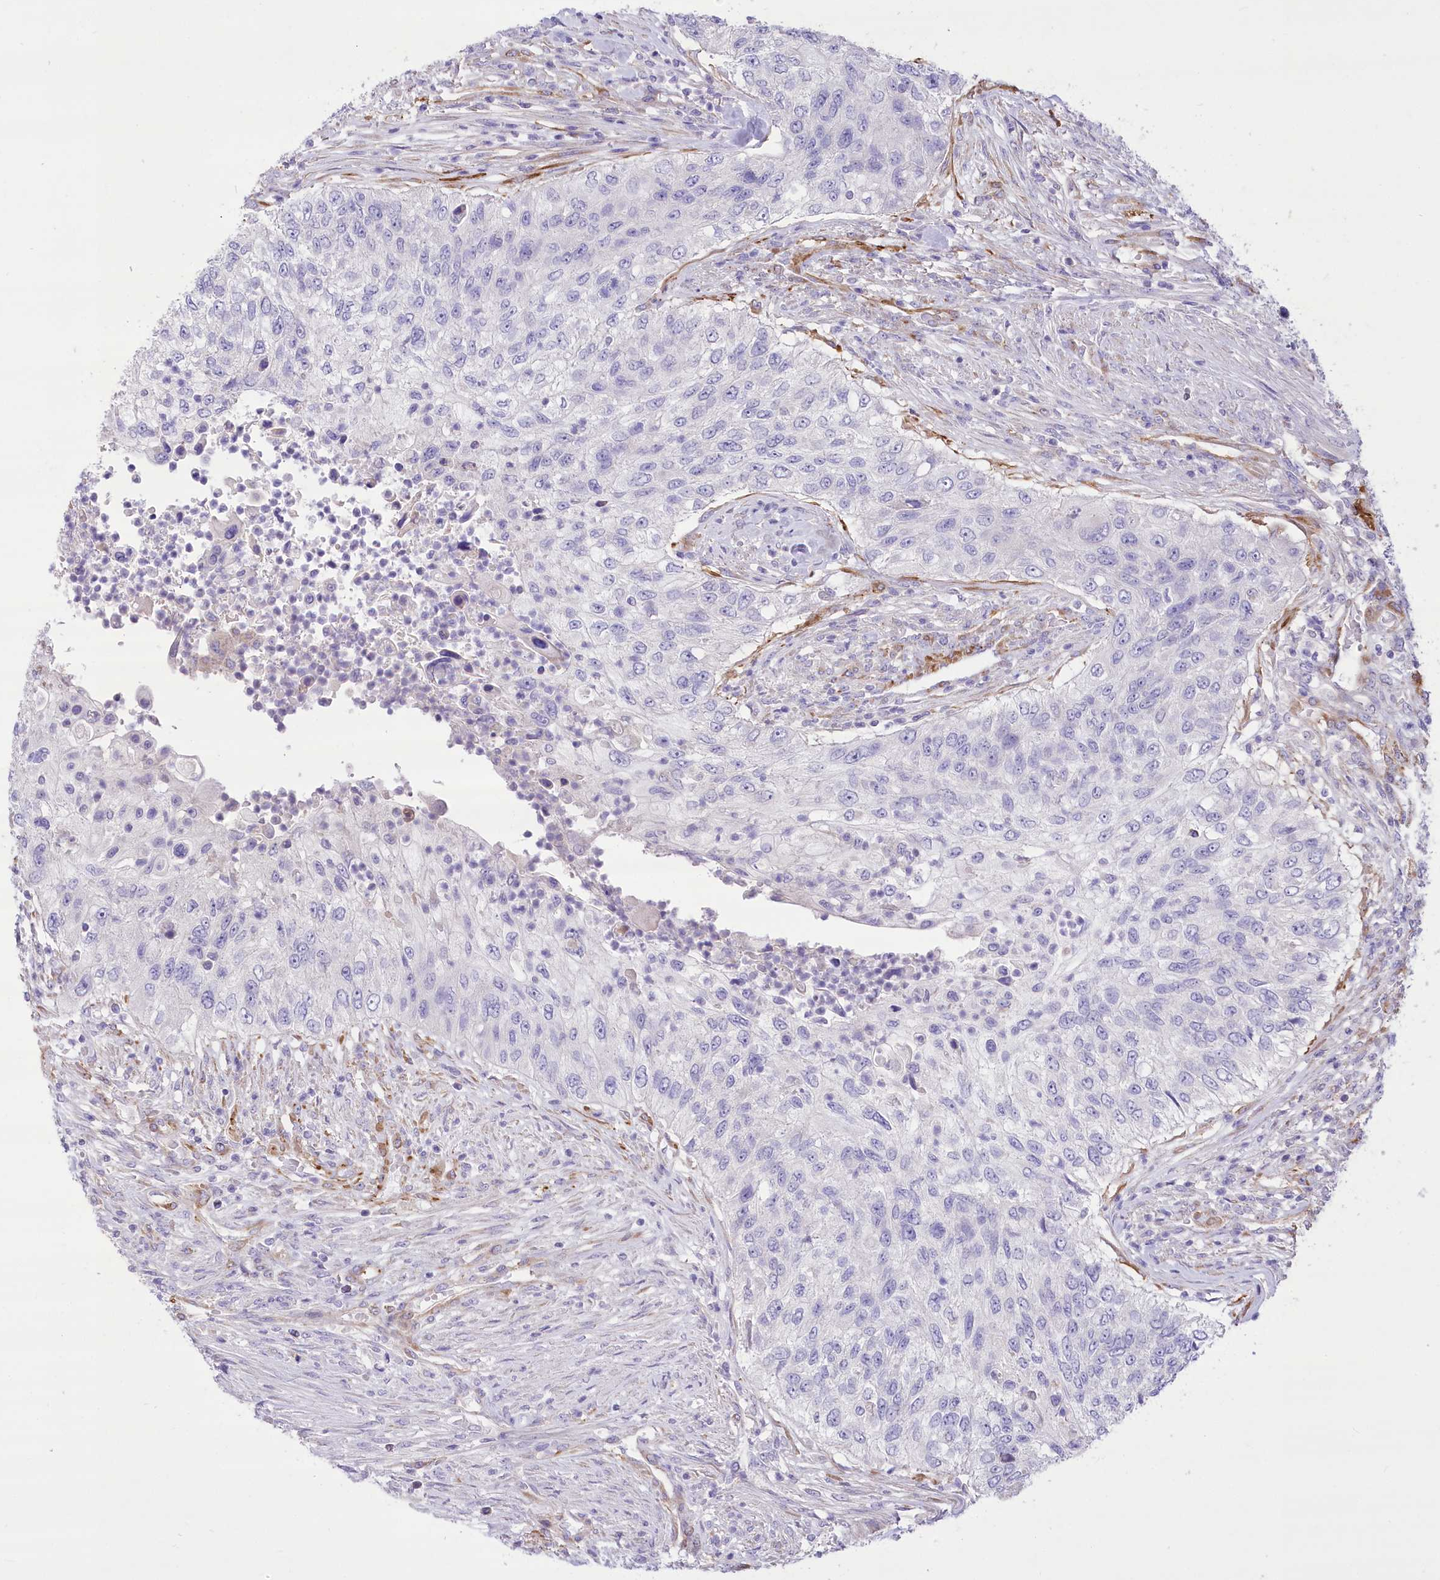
{"staining": {"intensity": "negative", "quantity": "none", "location": "none"}, "tissue": "urothelial cancer", "cell_type": "Tumor cells", "image_type": "cancer", "snomed": [{"axis": "morphology", "description": "Urothelial carcinoma, High grade"}, {"axis": "topography", "description": "Urinary bladder"}], "caption": "Immunohistochemistry photomicrograph of high-grade urothelial carcinoma stained for a protein (brown), which displays no staining in tumor cells. Brightfield microscopy of immunohistochemistry stained with DAB (brown) and hematoxylin (blue), captured at high magnification.", "gene": "ANGPTL3", "patient": {"sex": "female", "age": 60}}